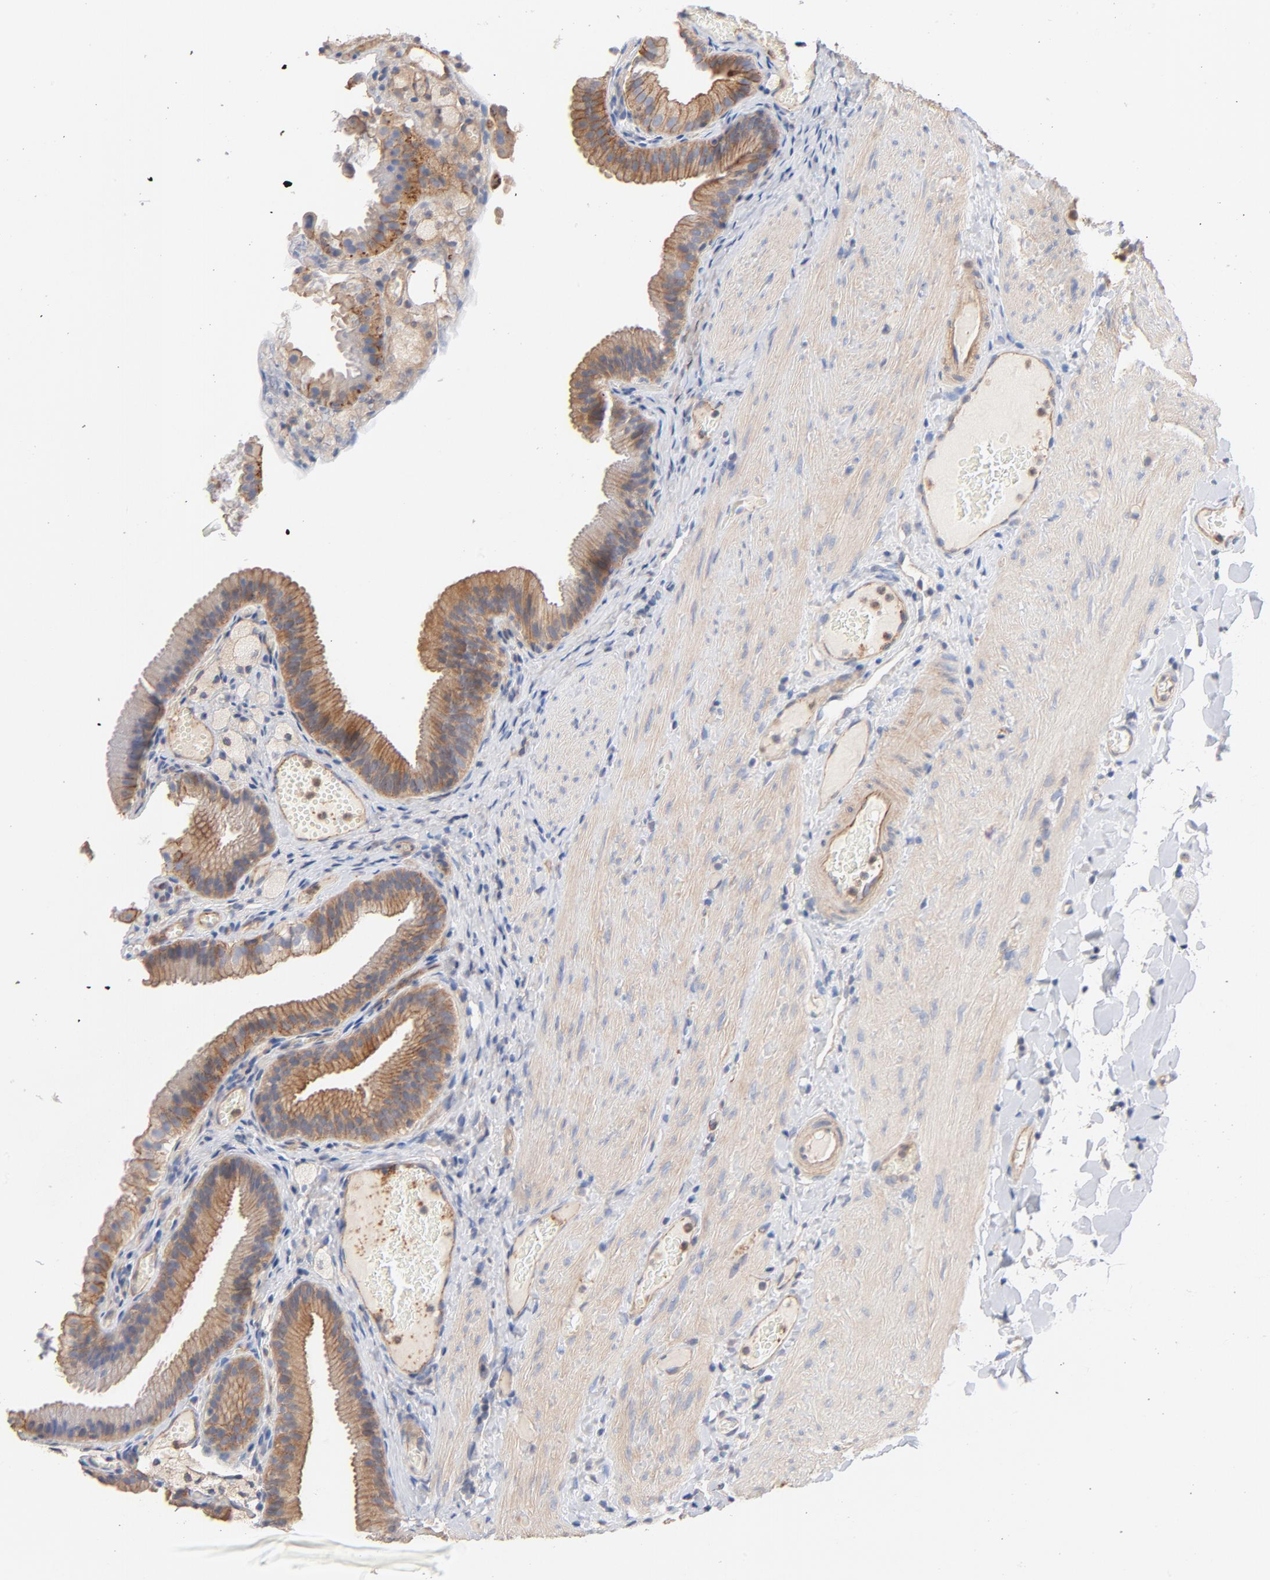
{"staining": {"intensity": "moderate", "quantity": ">75%", "location": "cytoplasmic/membranous"}, "tissue": "gallbladder", "cell_type": "Glandular cells", "image_type": "normal", "snomed": [{"axis": "morphology", "description": "Normal tissue, NOS"}, {"axis": "topography", "description": "Gallbladder"}], "caption": "Brown immunohistochemical staining in benign gallbladder shows moderate cytoplasmic/membranous positivity in approximately >75% of glandular cells.", "gene": "STRN3", "patient": {"sex": "female", "age": 24}}